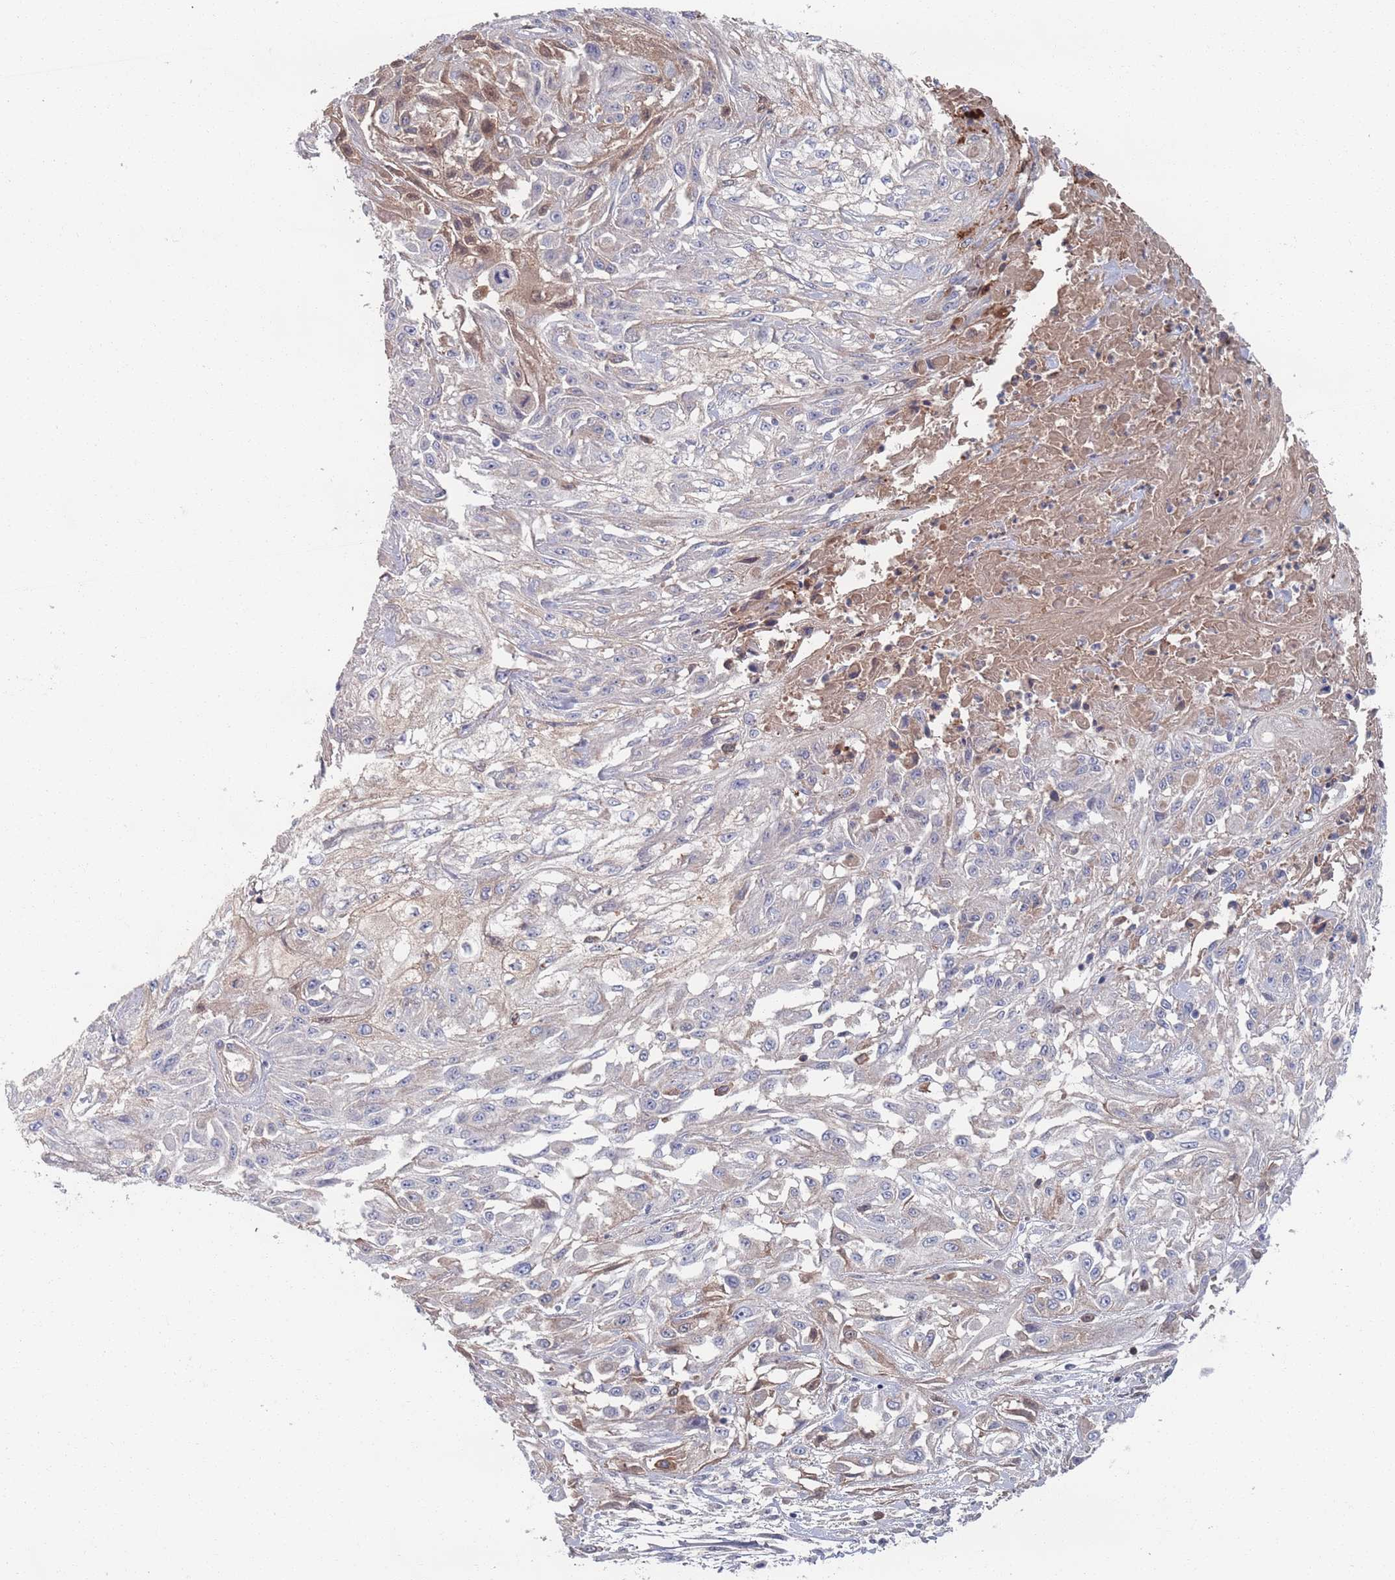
{"staining": {"intensity": "negative", "quantity": "none", "location": "none"}, "tissue": "skin cancer", "cell_type": "Tumor cells", "image_type": "cancer", "snomed": [{"axis": "morphology", "description": "Squamous cell carcinoma, NOS"}, {"axis": "morphology", "description": "Squamous cell carcinoma, metastatic, NOS"}, {"axis": "topography", "description": "Skin"}, {"axis": "topography", "description": "Lymph node"}], "caption": "High power microscopy histopathology image of an IHC photomicrograph of skin metastatic squamous cell carcinoma, revealing no significant expression in tumor cells.", "gene": "PLEKHA4", "patient": {"sex": "male", "age": 75}}